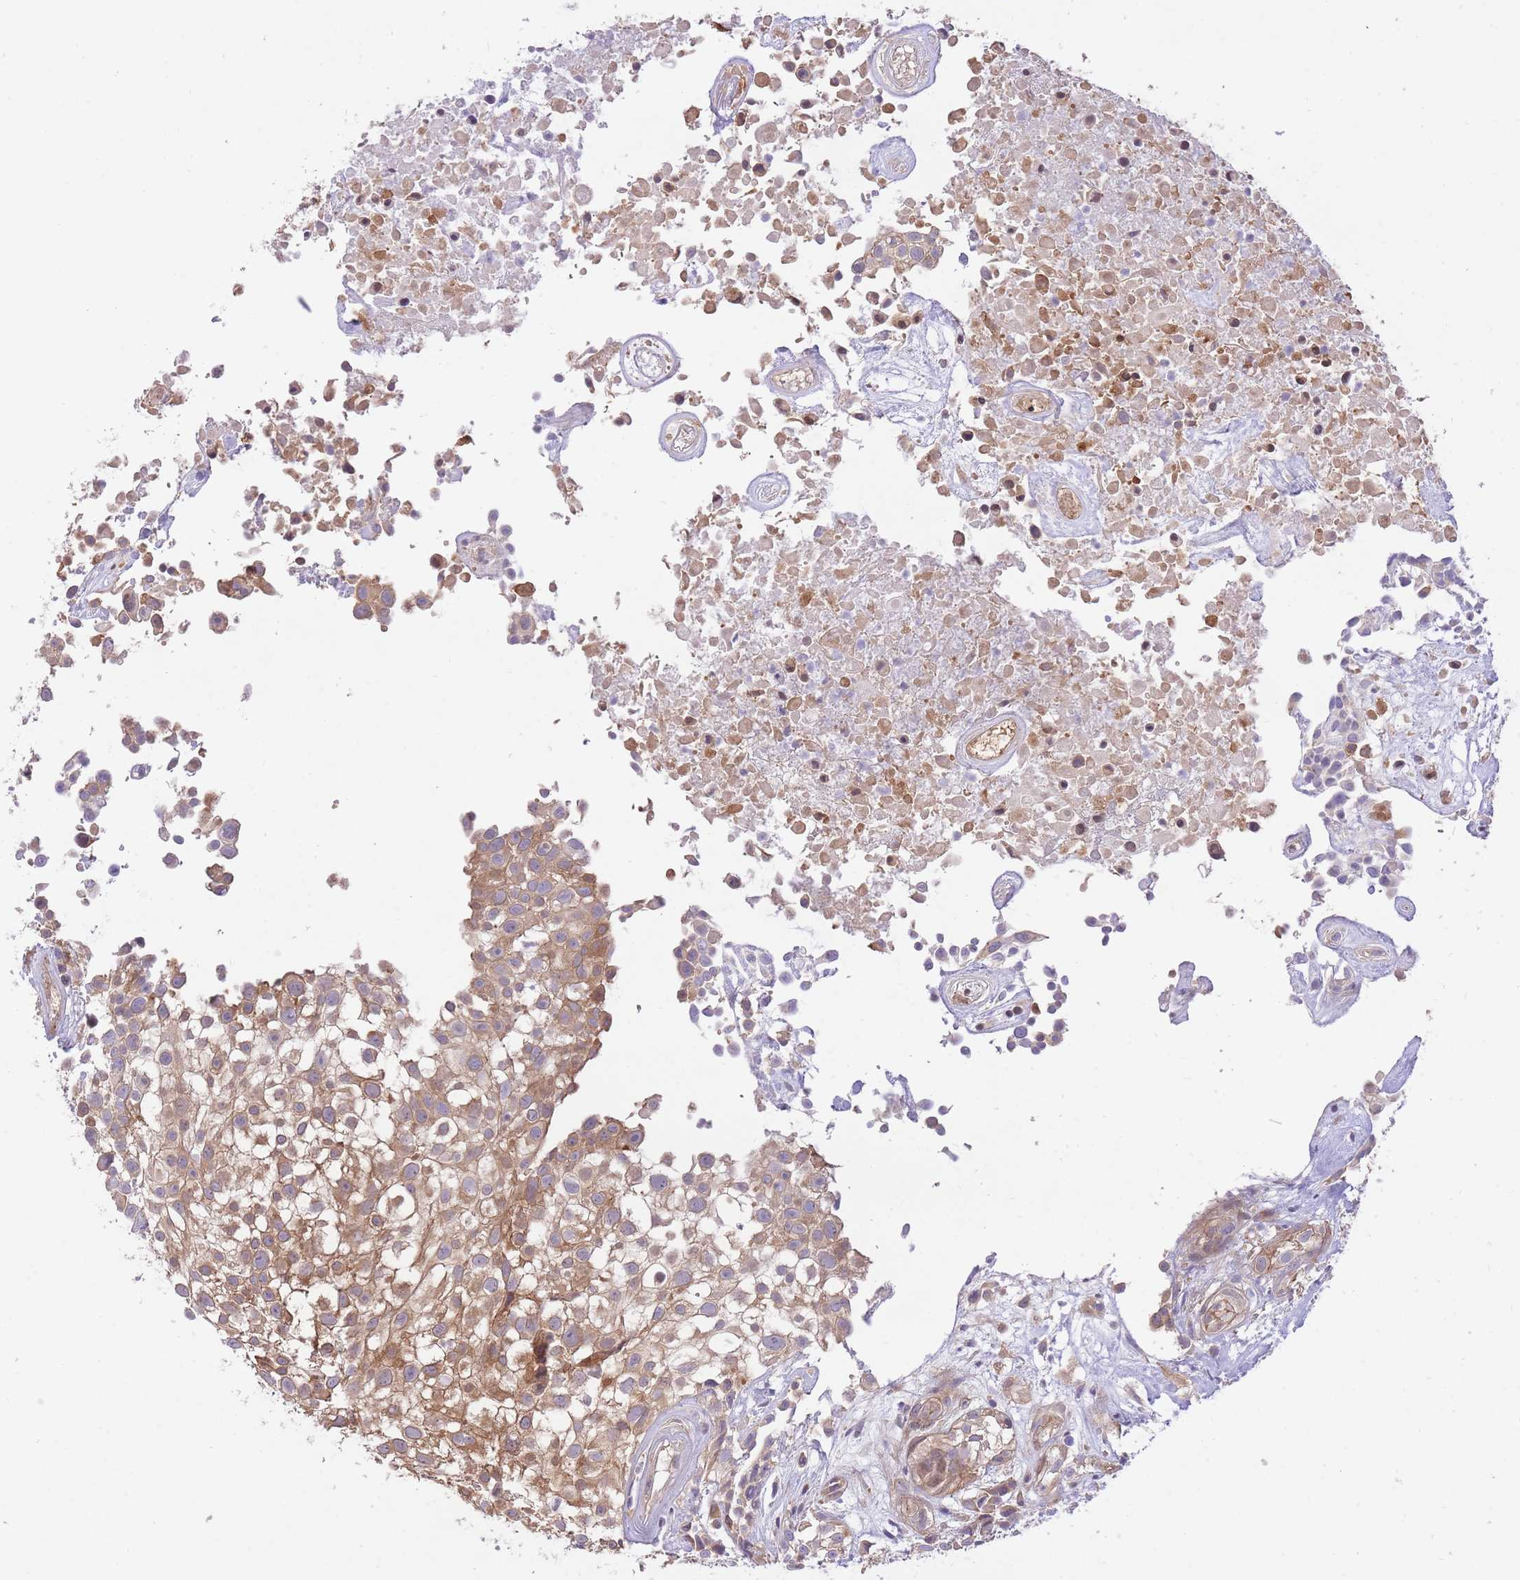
{"staining": {"intensity": "moderate", "quantity": ">75%", "location": "cytoplasmic/membranous"}, "tissue": "urothelial cancer", "cell_type": "Tumor cells", "image_type": "cancer", "snomed": [{"axis": "morphology", "description": "Urothelial carcinoma, High grade"}, {"axis": "topography", "description": "Urinary bladder"}], "caption": "High-grade urothelial carcinoma stained with a brown dye displays moderate cytoplasmic/membranous positive positivity in approximately >75% of tumor cells.", "gene": "PREP", "patient": {"sex": "male", "age": 56}}